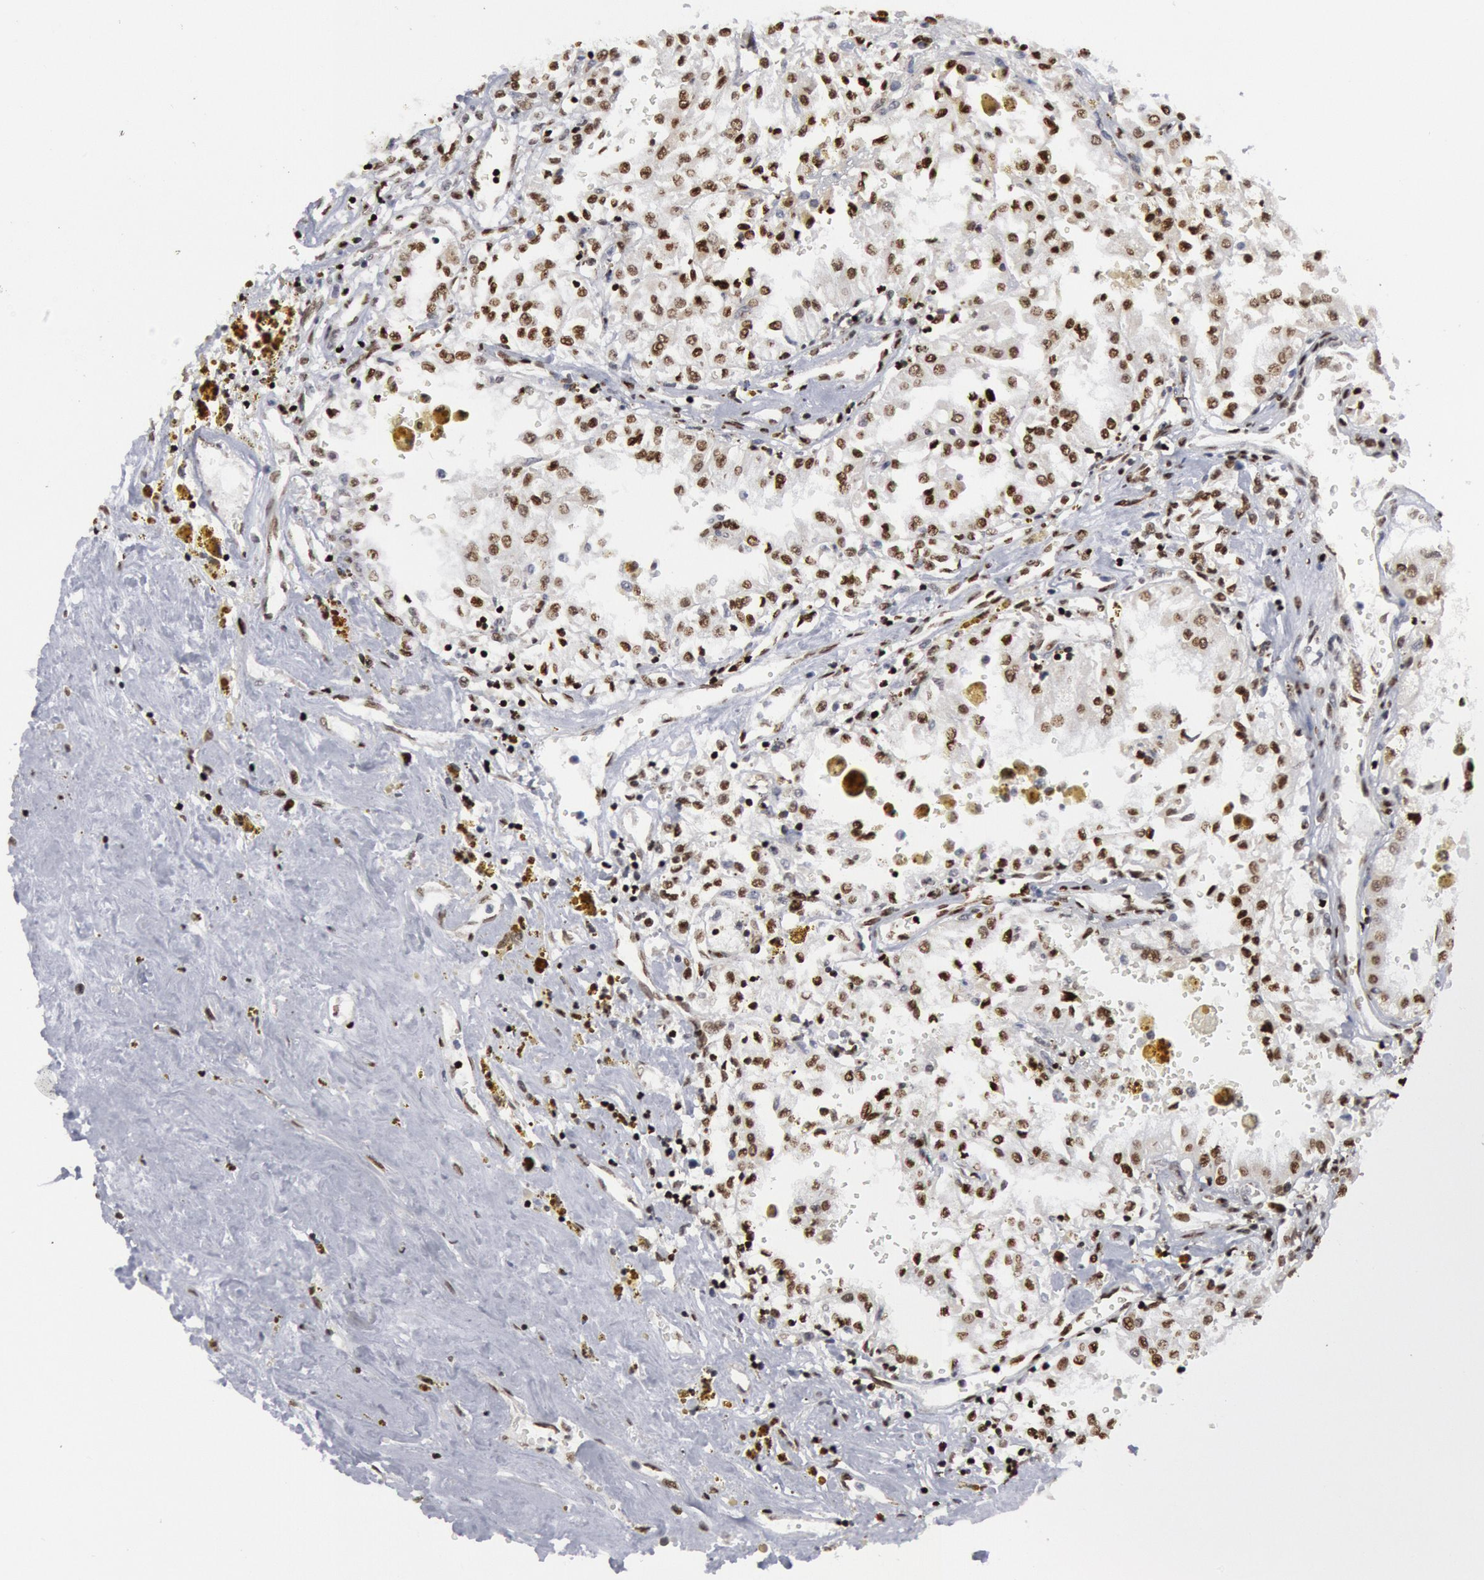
{"staining": {"intensity": "moderate", "quantity": "25%-75%", "location": "nuclear"}, "tissue": "renal cancer", "cell_type": "Tumor cells", "image_type": "cancer", "snomed": [{"axis": "morphology", "description": "Adenocarcinoma, NOS"}, {"axis": "topography", "description": "Kidney"}], "caption": "Approximately 25%-75% of tumor cells in renal adenocarcinoma reveal moderate nuclear protein expression as visualized by brown immunohistochemical staining.", "gene": "MECP2", "patient": {"sex": "male", "age": 78}}